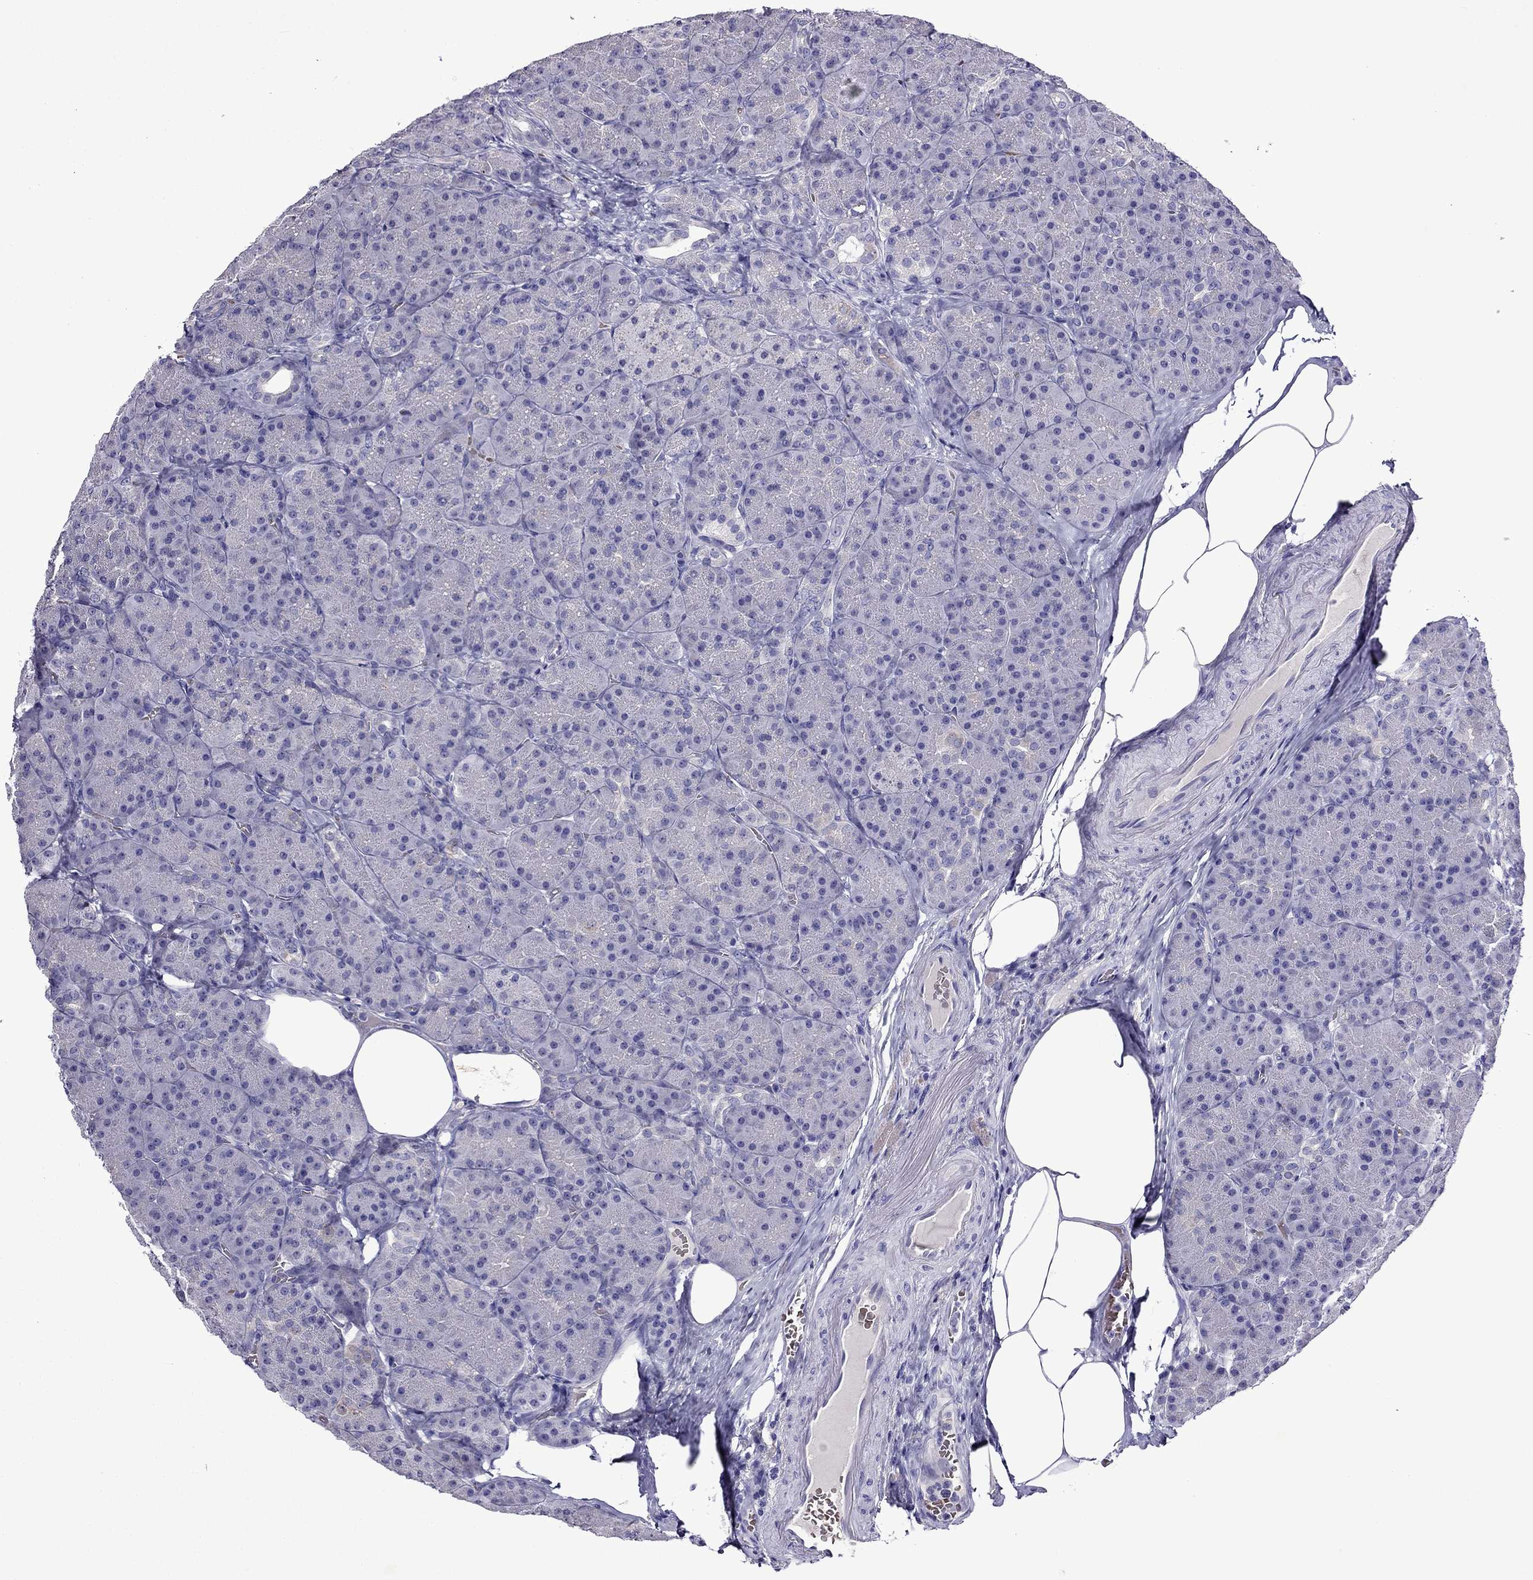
{"staining": {"intensity": "negative", "quantity": "none", "location": "none"}, "tissue": "pancreas", "cell_type": "Exocrine glandular cells", "image_type": "normal", "snomed": [{"axis": "morphology", "description": "Normal tissue, NOS"}, {"axis": "topography", "description": "Pancreas"}], "caption": "An image of pancreas stained for a protein demonstrates no brown staining in exocrine glandular cells.", "gene": "TDRD1", "patient": {"sex": "male", "age": 57}}